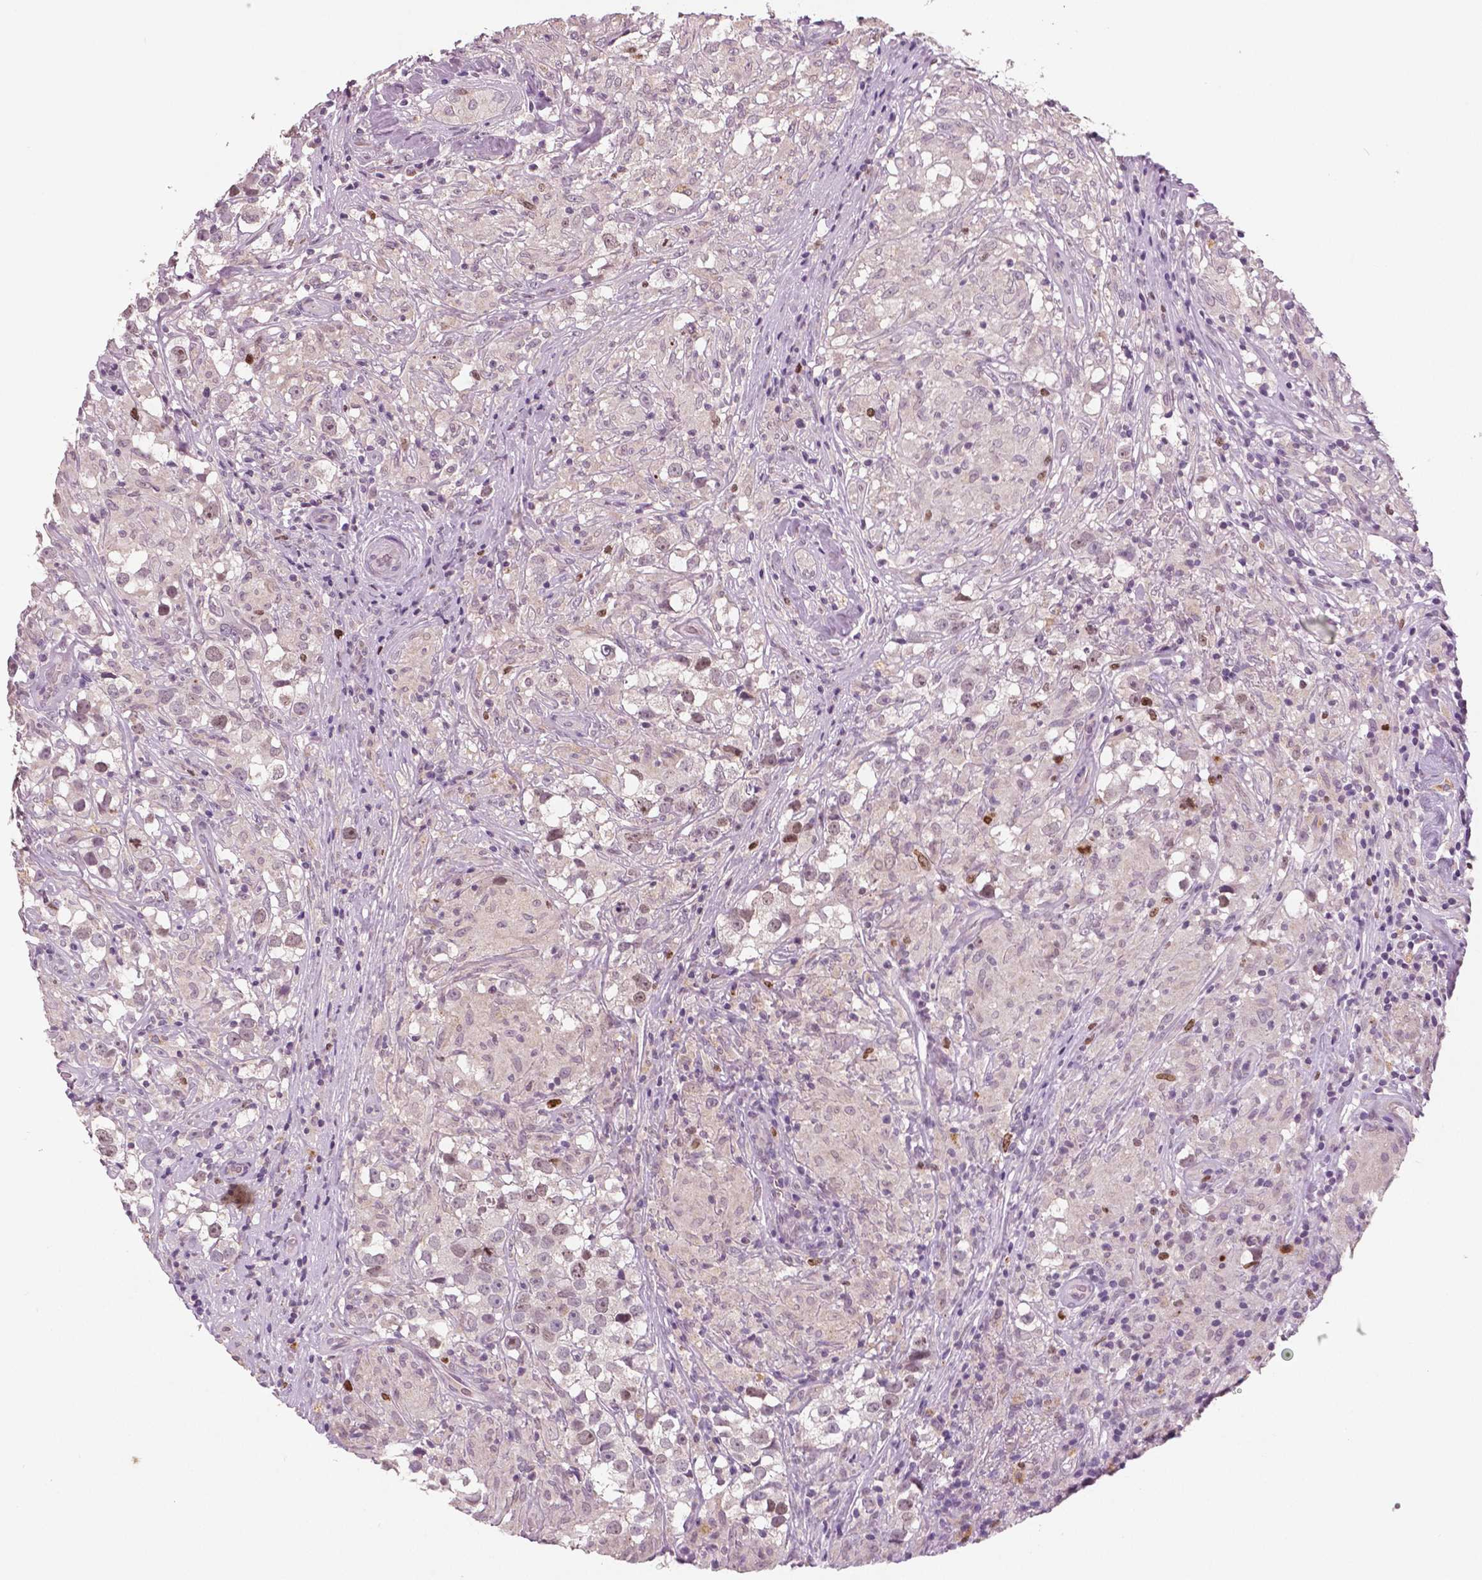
{"staining": {"intensity": "moderate", "quantity": "<25%", "location": "nuclear"}, "tissue": "testis cancer", "cell_type": "Tumor cells", "image_type": "cancer", "snomed": [{"axis": "morphology", "description": "Seminoma, NOS"}, {"axis": "topography", "description": "Testis"}], "caption": "IHC micrograph of neoplastic tissue: human testis seminoma stained using immunohistochemistry (IHC) shows low levels of moderate protein expression localized specifically in the nuclear of tumor cells, appearing as a nuclear brown color.", "gene": "MKI67", "patient": {"sex": "male", "age": 46}}